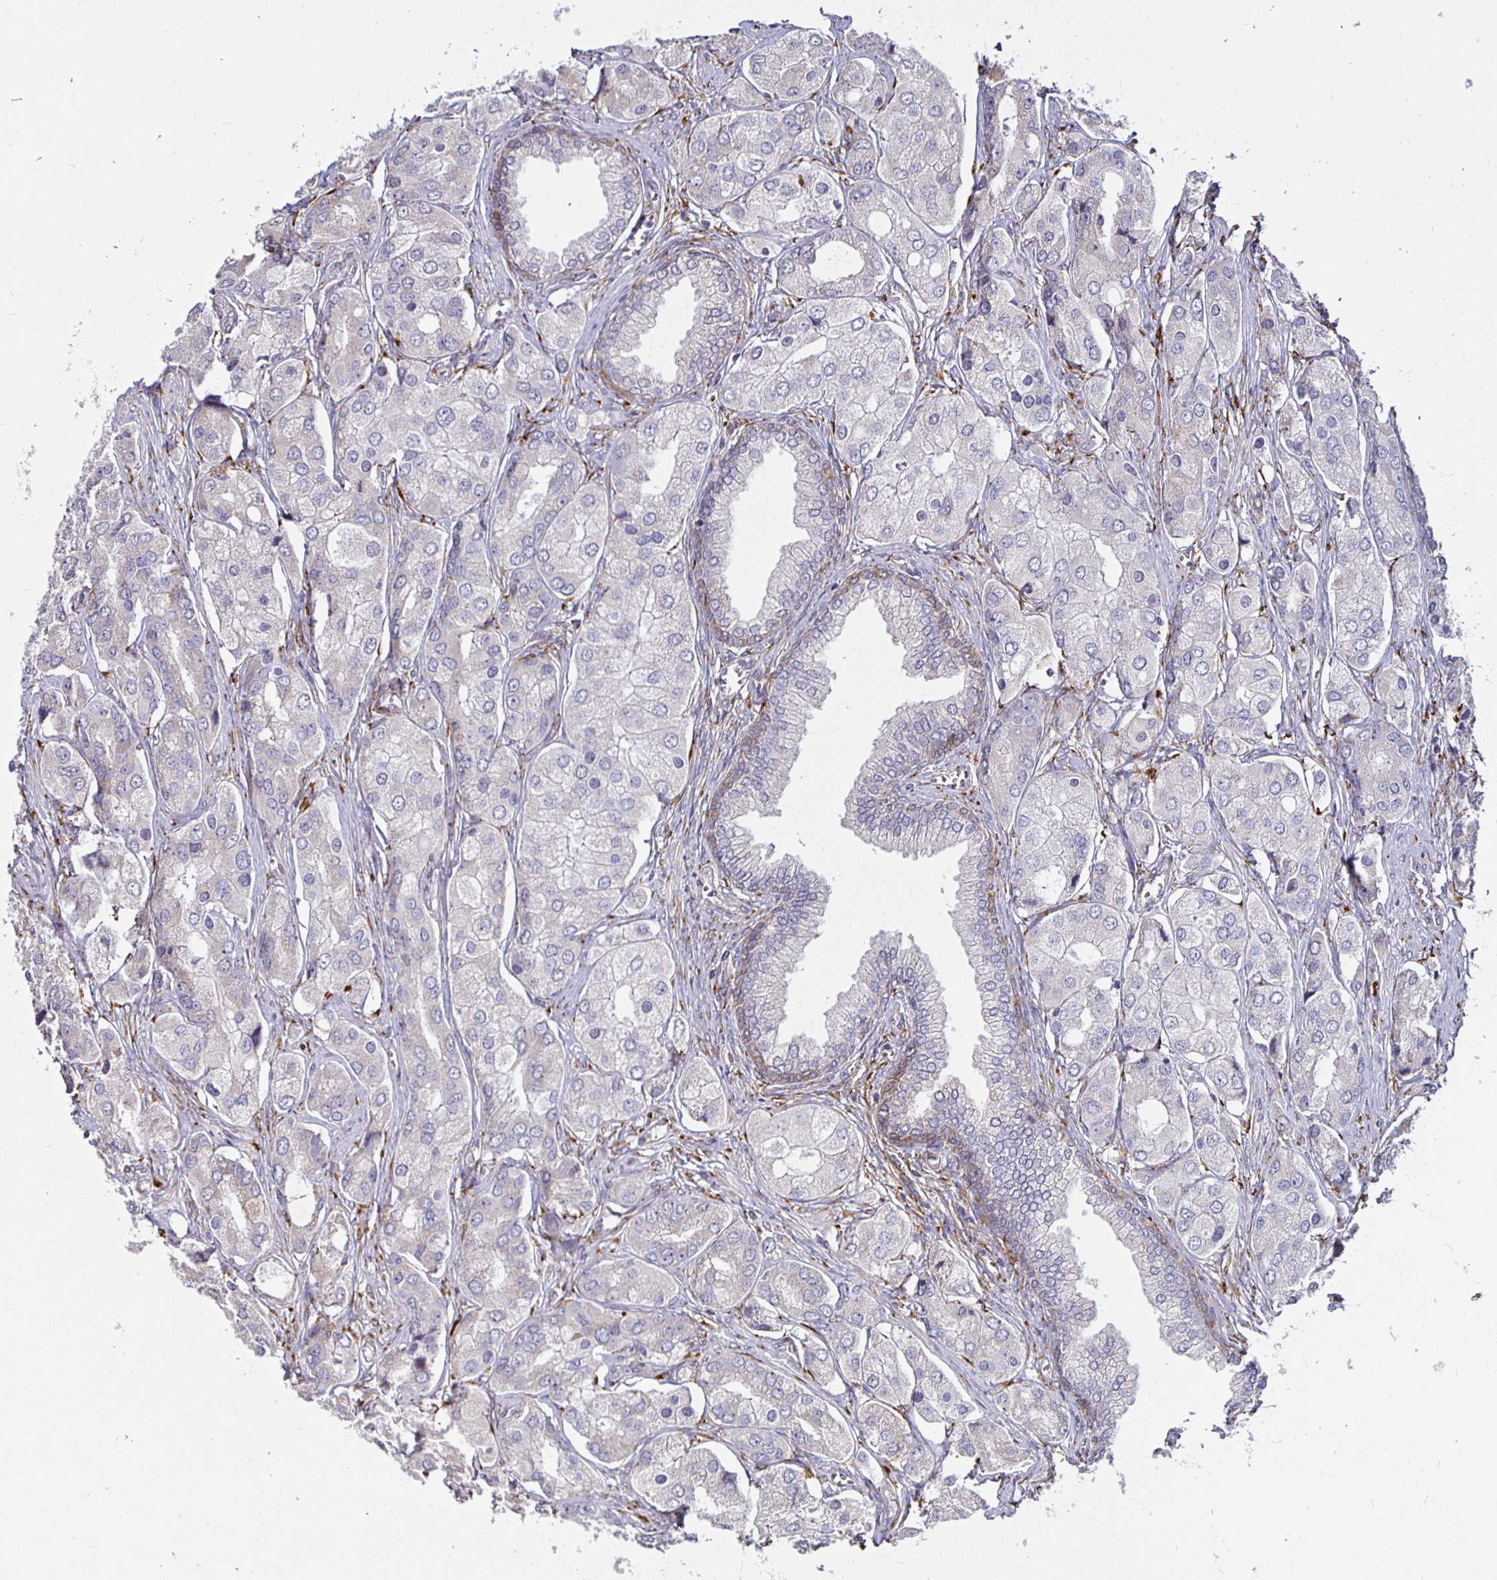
{"staining": {"intensity": "negative", "quantity": "none", "location": "none"}, "tissue": "prostate cancer", "cell_type": "Tumor cells", "image_type": "cancer", "snomed": [{"axis": "morphology", "description": "Adenocarcinoma, Low grade"}, {"axis": "topography", "description": "Prostate"}], "caption": "Prostate cancer (adenocarcinoma (low-grade)) stained for a protein using IHC shows no positivity tumor cells.", "gene": "P4HA2", "patient": {"sex": "male", "age": 69}}